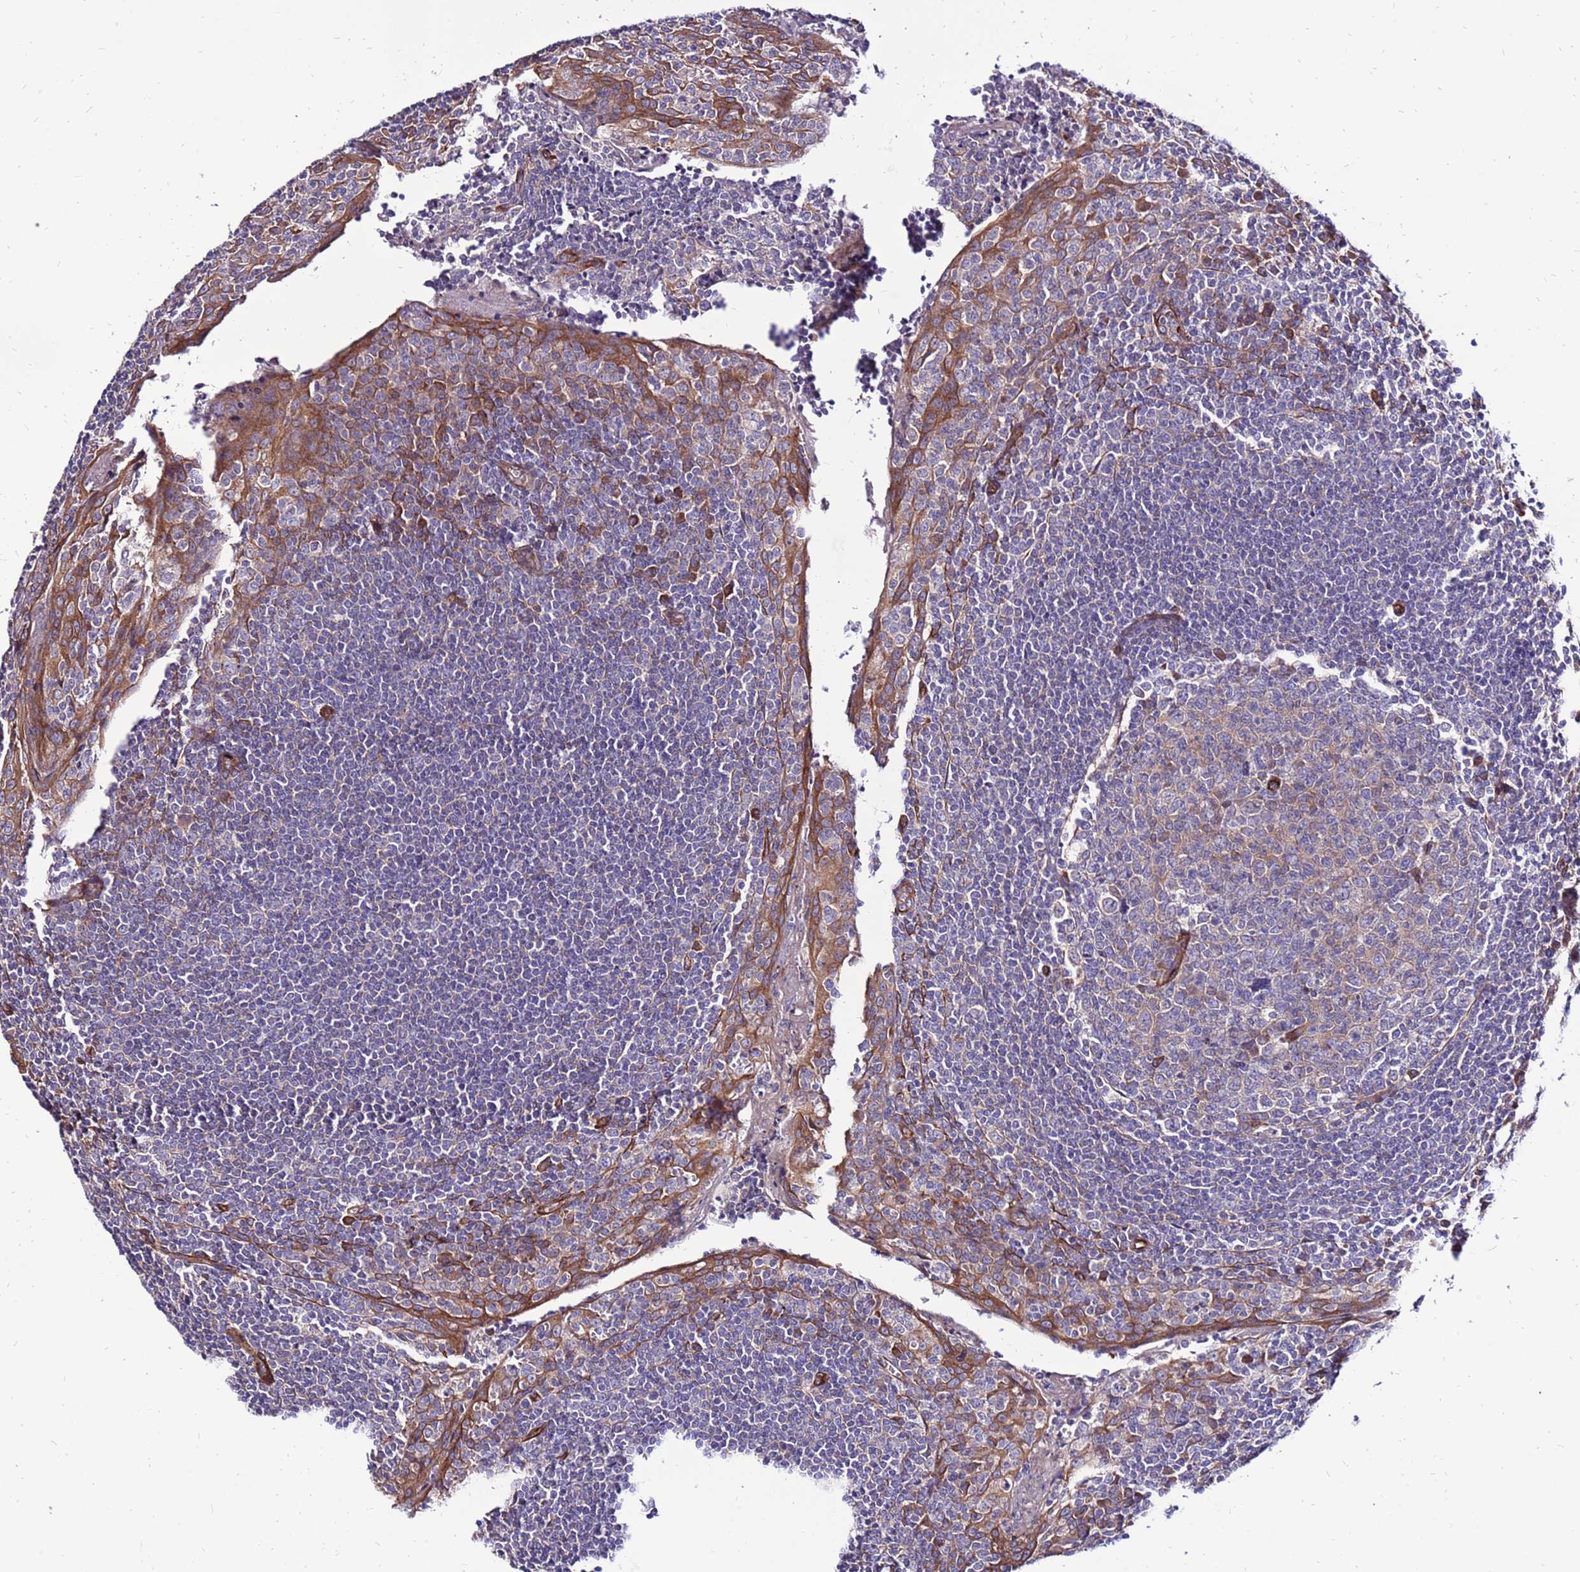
{"staining": {"intensity": "negative", "quantity": "none", "location": "none"}, "tissue": "tonsil", "cell_type": "Germinal center cells", "image_type": "normal", "snomed": [{"axis": "morphology", "description": "Normal tissue, NOS"}, {"axis": "topography", "description": "Tonsil"}], "caption": "Image shows no protein positivity in germinal center cells of unremarkable tonsil.", "gene": "EI24", "patient": {"sex": "male", "age": 27}}